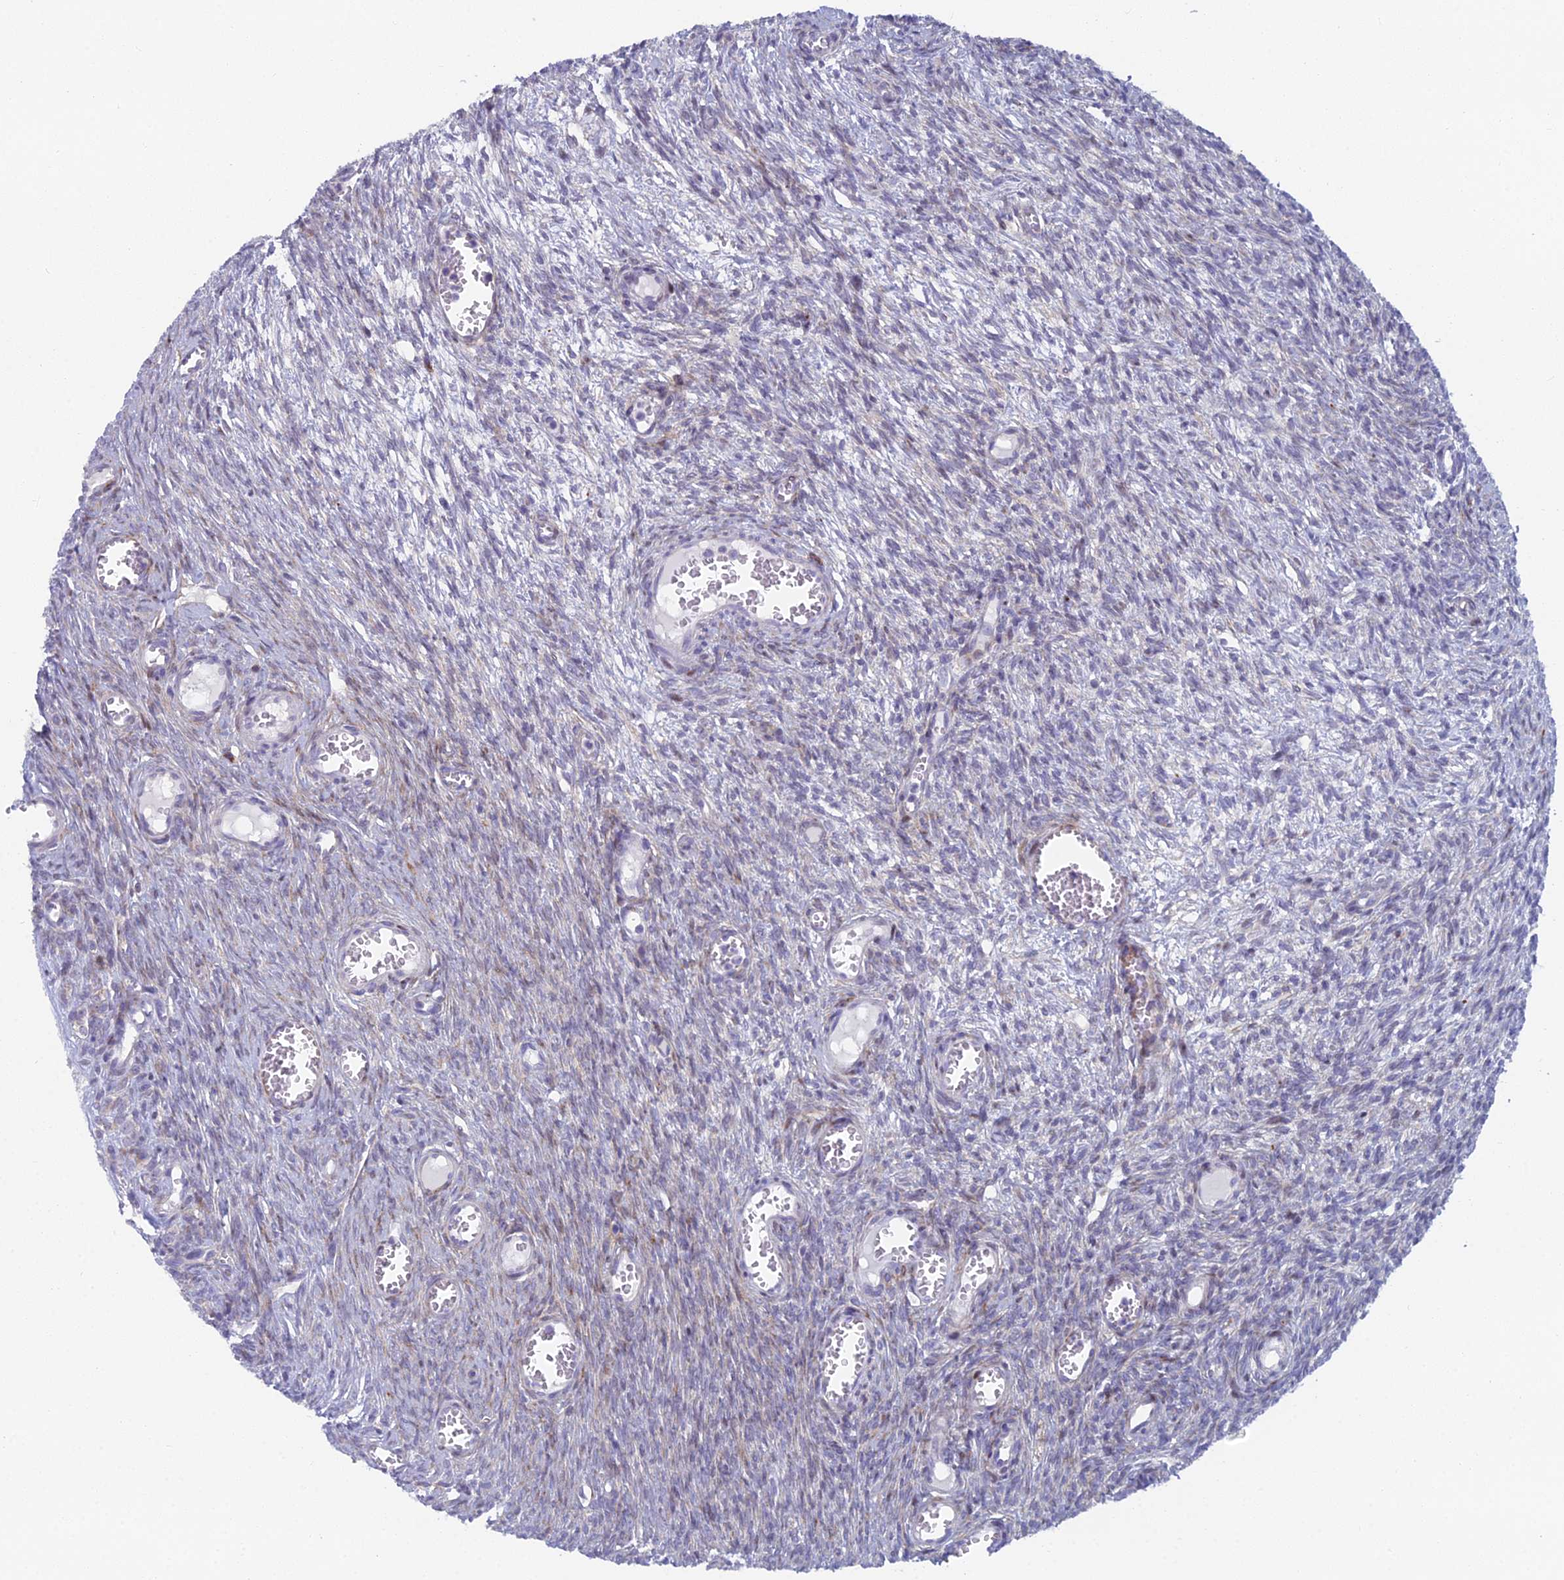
{"staining": {"intensity": "moderate", "quantity": ">75%", "location": "cytoplasmic/membranous"}, "tissue": "ovary", "cell_type": "Follicle cells", "image_type": "normal", "snomed": [{"axis": "morphology", "description": "Normal tissue, NOS"}, {"axis": "topography", "description": "Ovary"}], "caption": "This image exhibits IHC staining of normal human ovary, with medium moderate cytoplasmic/membranous positivity in about >75% of follicle cells.", "gene": "B9D2", "patient": {"sex": "female", "age": 44}}